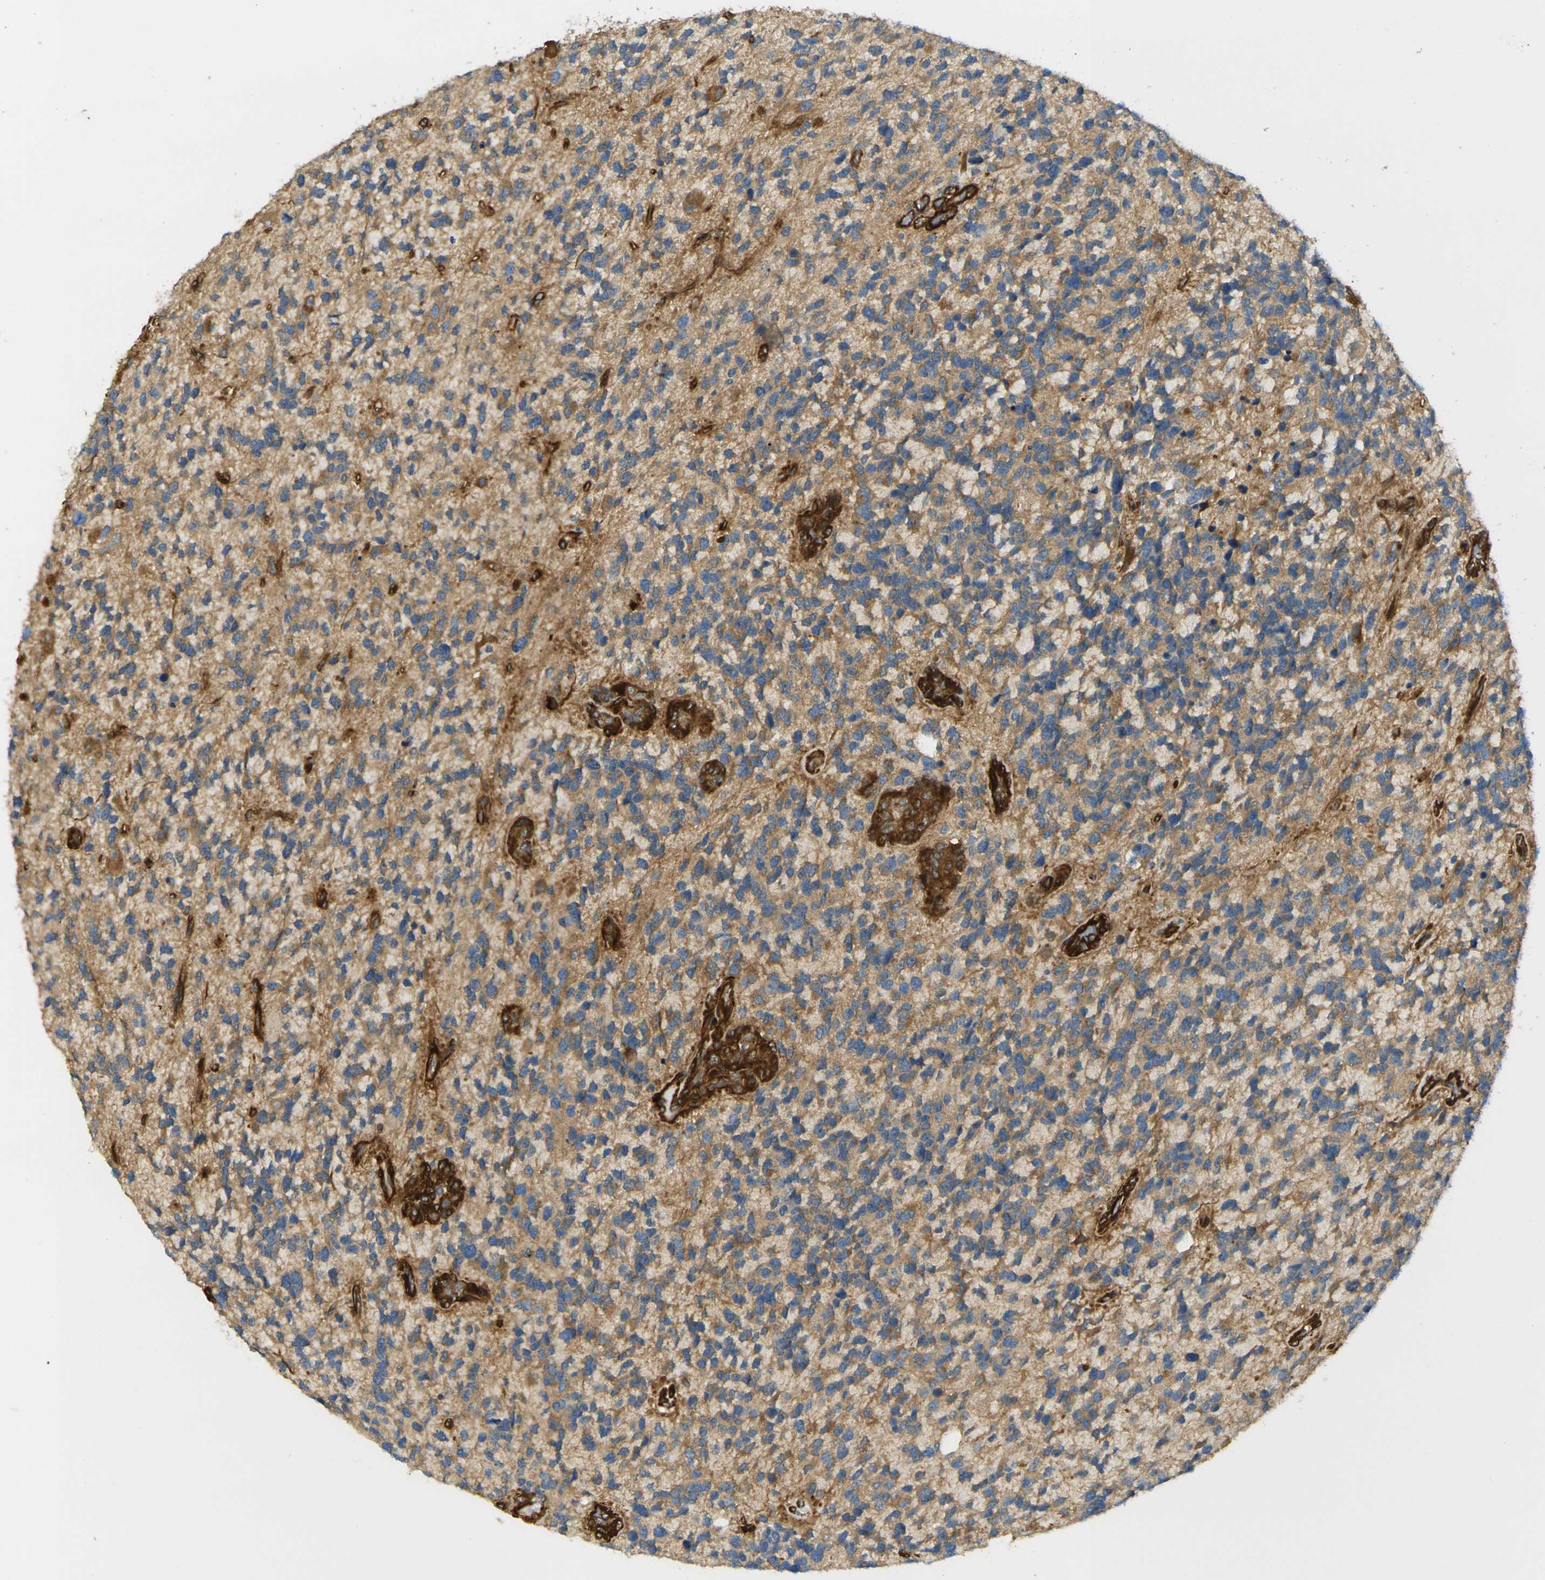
{"staining": {"intensity": "moderate", "quantity": "25%-75%", "location": "cytoplasmic/membranous"}, "tissue": "glioma", "cell_type": "Tumor cells", "image_type": "cancer", "snomed": [{"axis": "morphology", "description": "Glioma, malignant, High grade"}, {"axis": "topography", "description": "Brain"}], "caption": "A micrograph of glioma stained for a protein displays moderate cytoplasmic/membranous brown staining in tumor cells.", "gene": "CYTH3", "patient": {"sex": "female", "age": 58}}